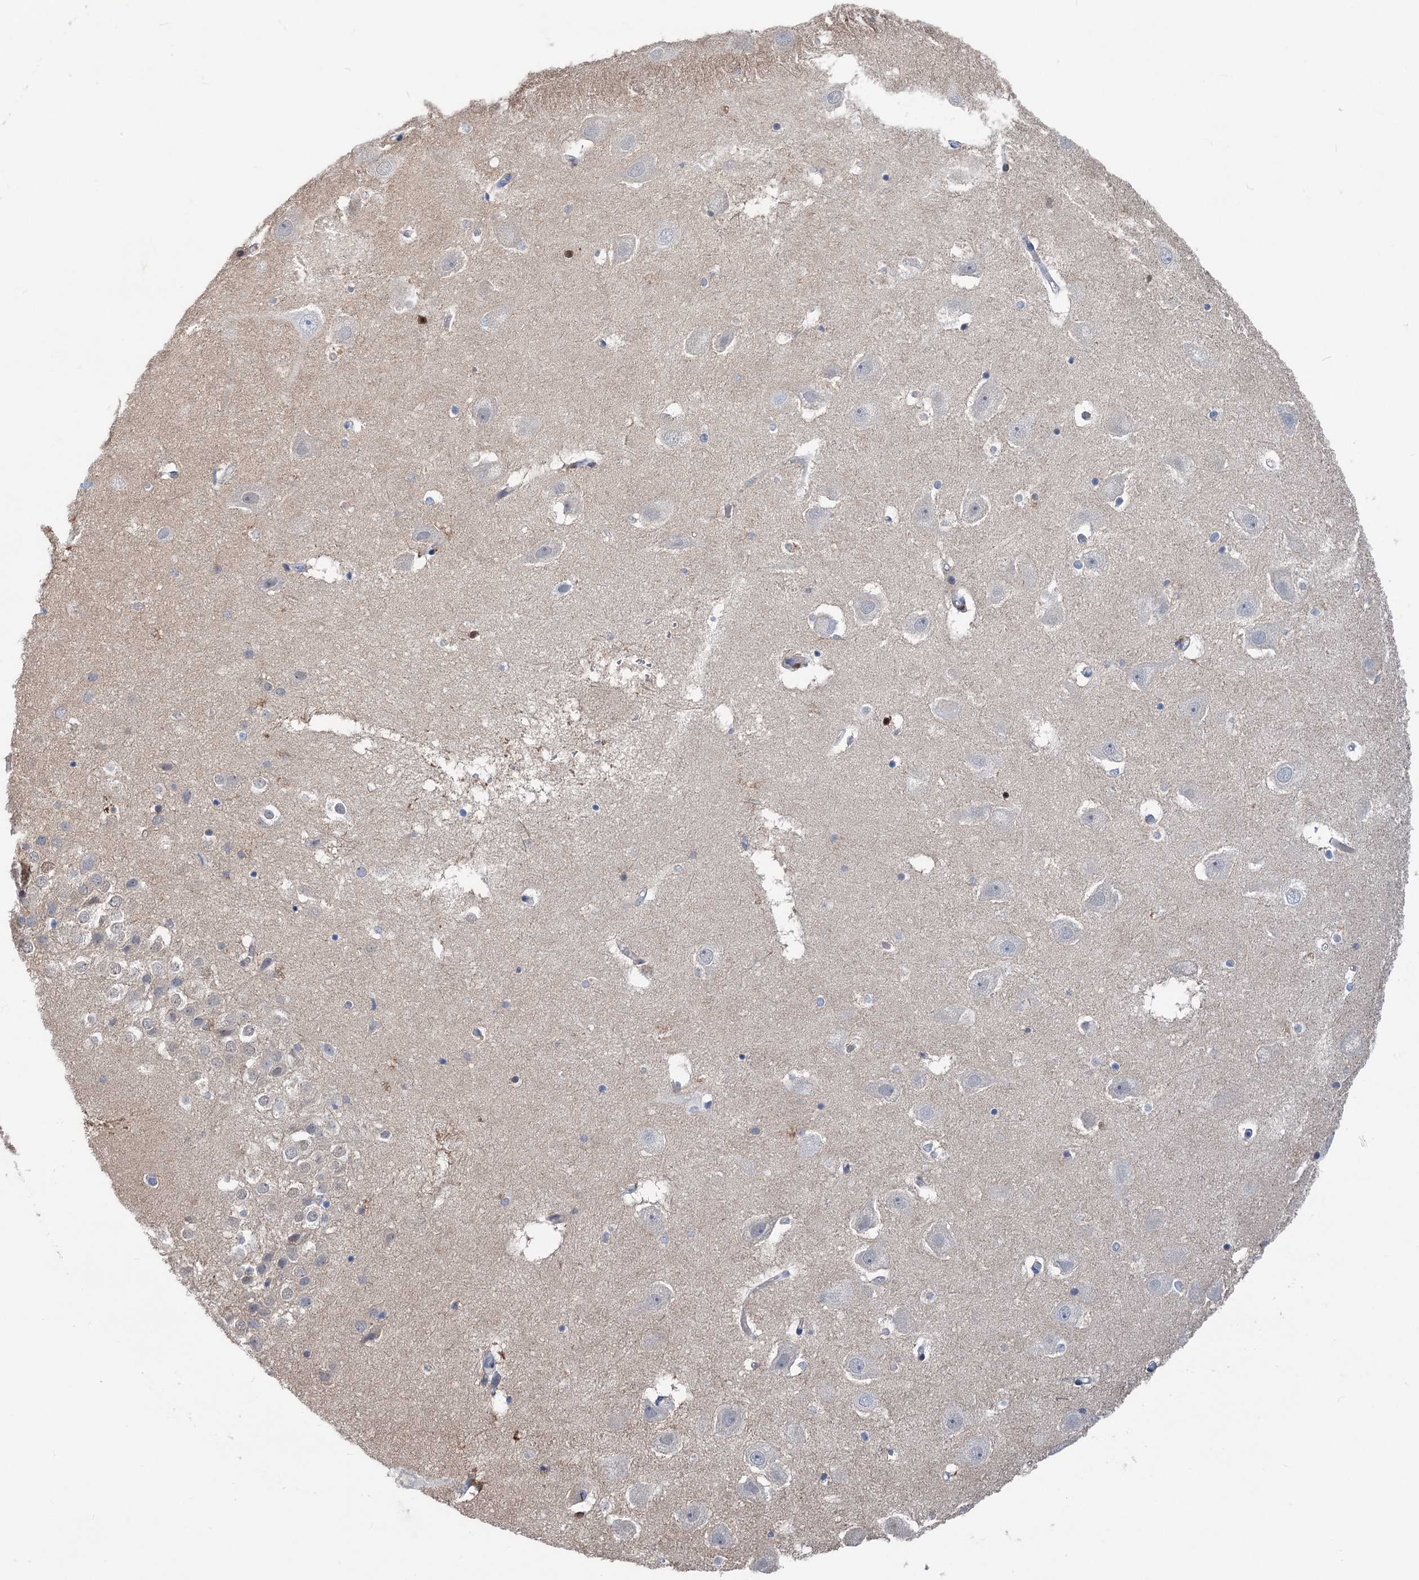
{"staining": {"intensity": "moderate", "quantity": "<25%", "location": "cytoplasmic/membranous"}, "tissue": "hippocampus", "cell_type": "Glial cells", "image_type": "normal", "snomed": [{"axis": "morphology", "description": "Normal tissue, NOS"}, {"axis": "topography", "description": "Hippocampus"}], "caption": "IHC histopathology image of unremarkable hippocampus: hippocampus stained using immunohistochemistry shows low levels of moderate protein expression localized specifically in the cytoplasmic/membranous of glial cells, appearing as a cytoplasmic/membranous brown color.", "gene": "CHDH", "patient": {"sex": "female", "age": 52}}